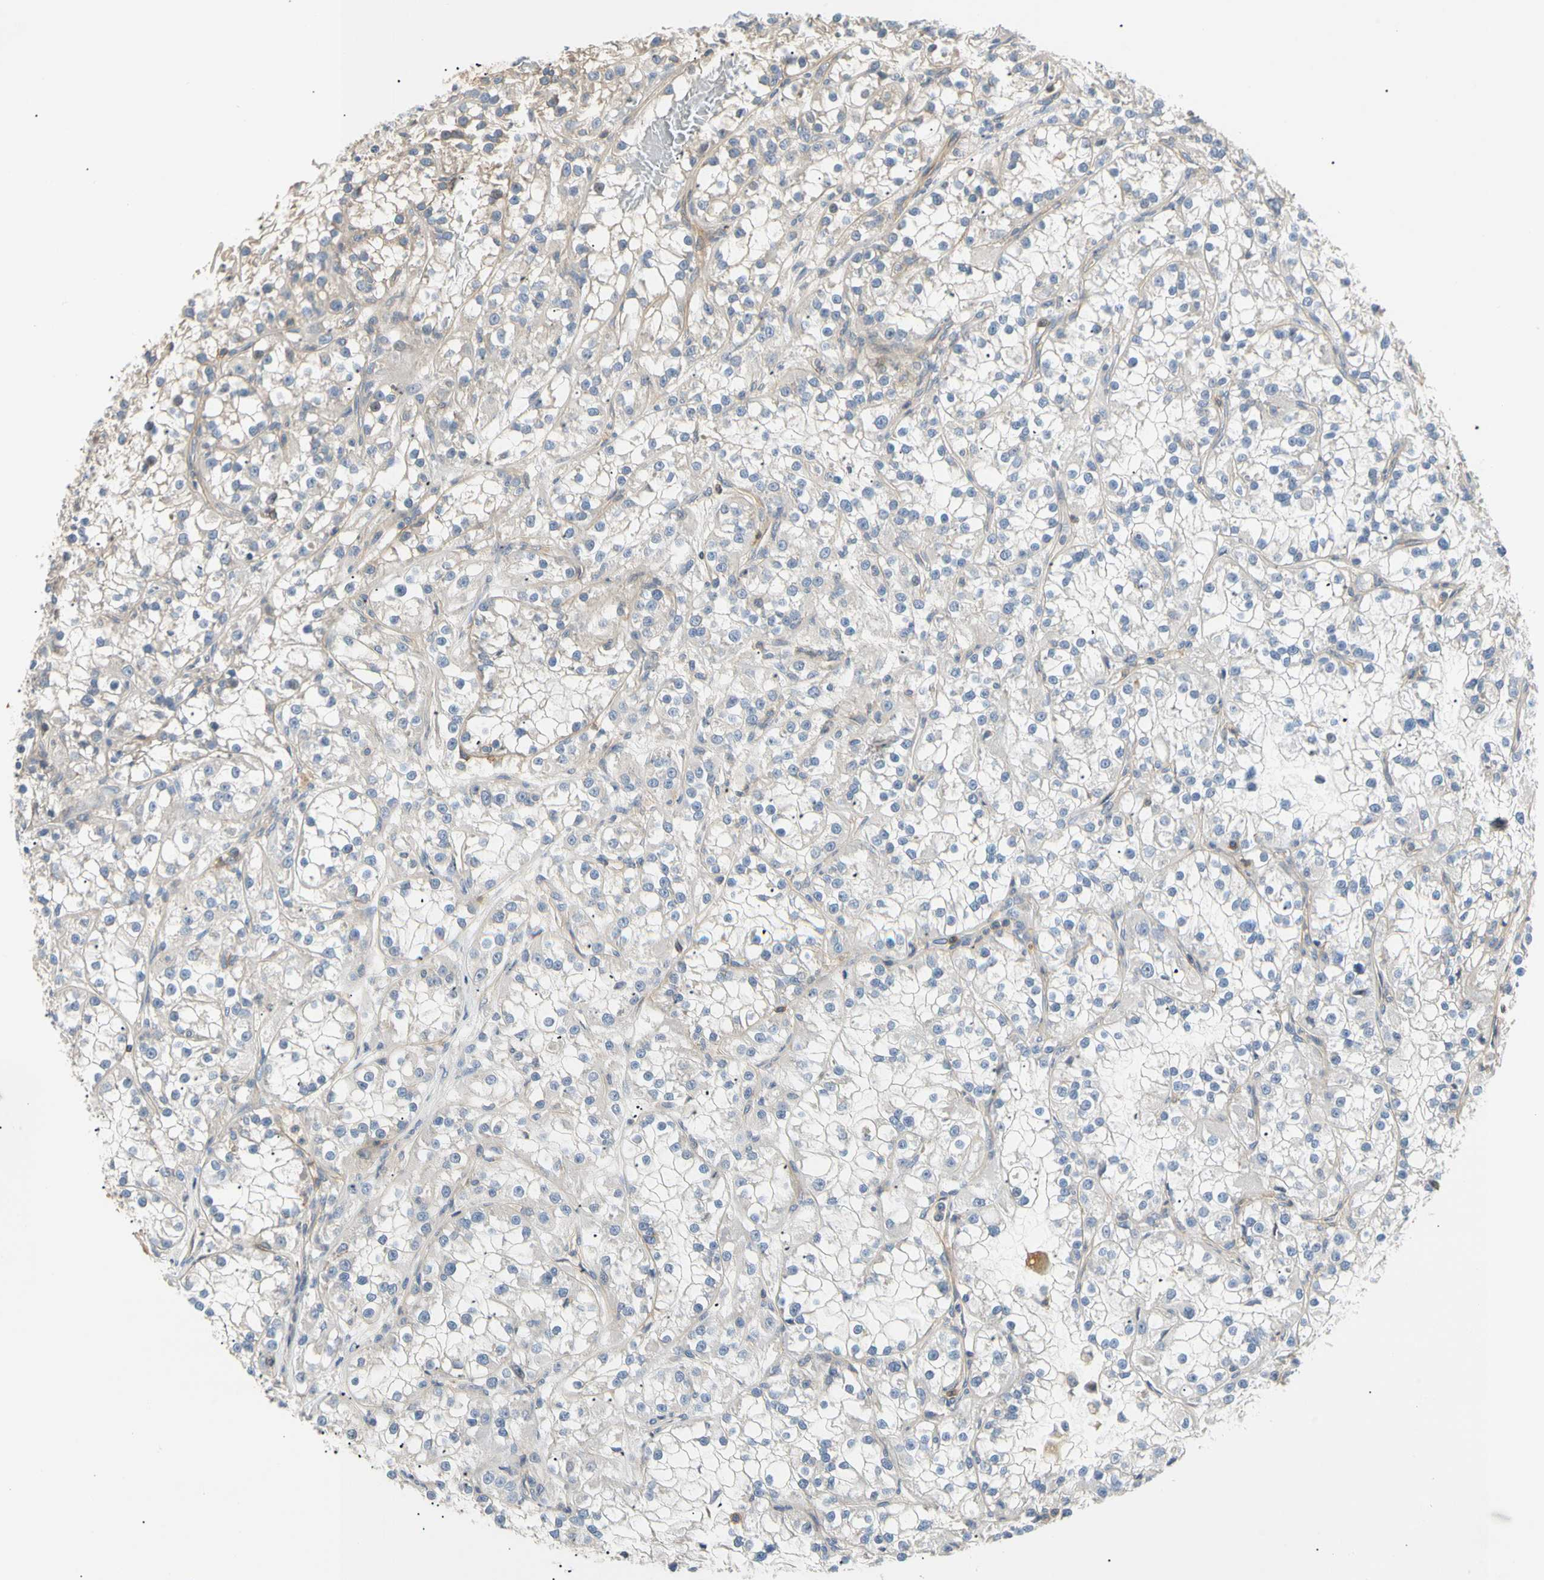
{"staining": {"intensity": "weak", "quantity": "25%-75%", "location": "cytoplasmic/membranous"}, "tissue": "renal cancer", "cell_type": "Tumor cells", "image_type": "cancer", "snomed": [{"axis": "morphology", "description": "Adenocarcinoma, NOS"}, {"axis": "topography", "description": "Kidney"}], "caption": "An immunohistochemistry histopathology image of neoplastic tissue is shown. Protein staining in brown highlights weak cytoplasmic/membranous positivity in adenocarcinoma (renal) within tumor cells. (IHC, brightfield microscopy, high magnification).", "gene": "TNFRSF18", "patient": {"sex": "female", "age": 52}}